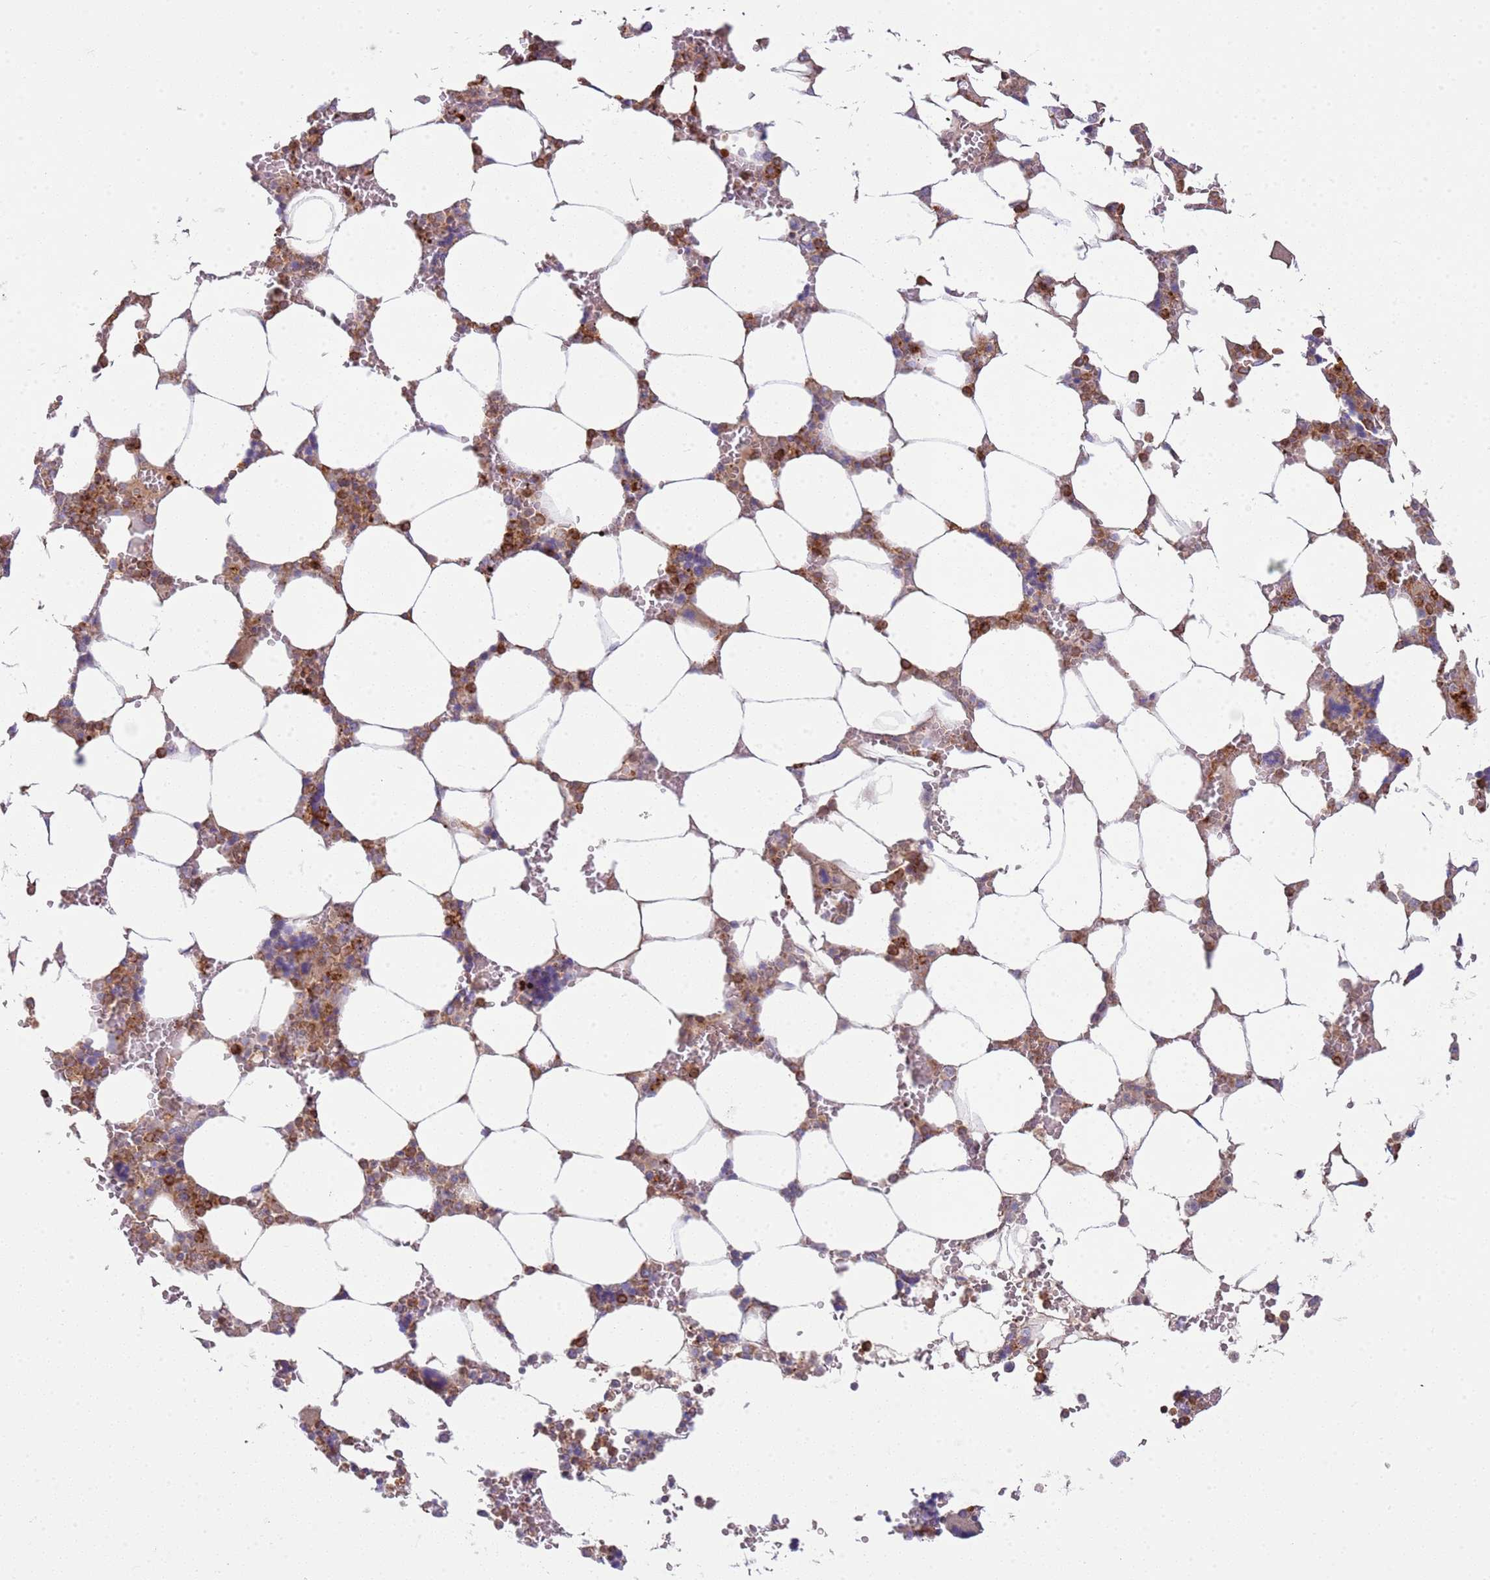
{"staining": {"intensity": "moderate", "quantity": "25%-75%", "location": "cytoplasmic/membranous"}, "tissue": "bone marrow", "cell_type": "Hematopoietic cells", "image_type": "normal", "snomed": [{"axis": "morphology", "description": "Normal tissue, NOS"}, {"axis": "topography", "description": "Bone marrow"}], "caption": "Immunohistochemistry histopathology image of benign human bone marrow stained for a protein (brown), which displays medium levels of moderate cytoplasmic/membranous expression in approximately 25%-75% of hematopoietic cells.", "gene": "TTPAL", "patient": {"sex": "male", "age": 64}}